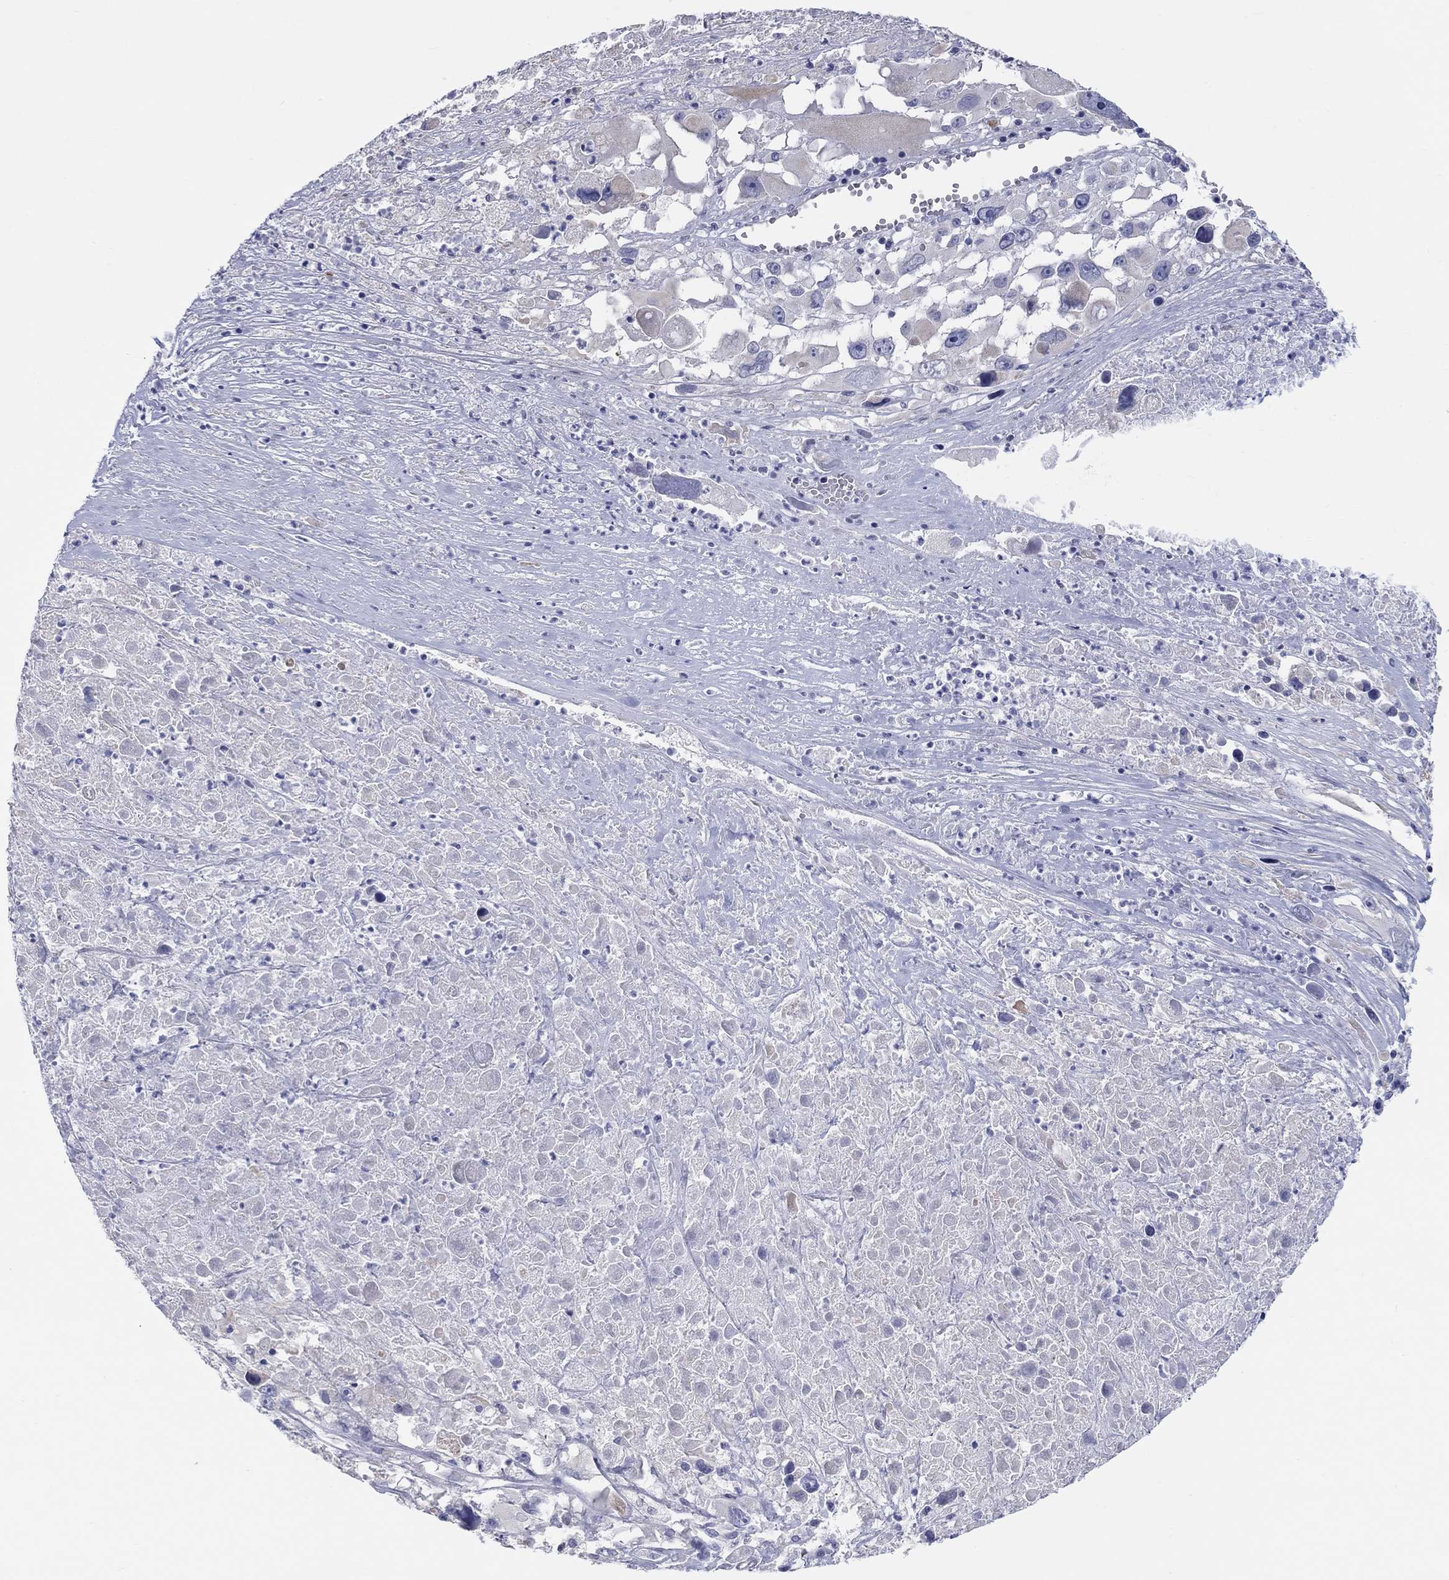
{"staining": {"intensity": "negative", "quantity": "none", "location": "none"}, "tissue": "melanoma", "cell_type": "Tumor cells", "image_type": "cancer", "snomed": [{"axis": "morphology", "description": "Malignant melanoma, Metastatic site"}, {"axis": "topography", "description": "Lymph node"}], "caption": "Protein analysis of malignant melanoma (metastatic site) exhibits no significant staining in tumor cells. (DAB IHC, high magnification).", "gene": "LRRC4C", "patient": {"sex": "male", "age": 50}}